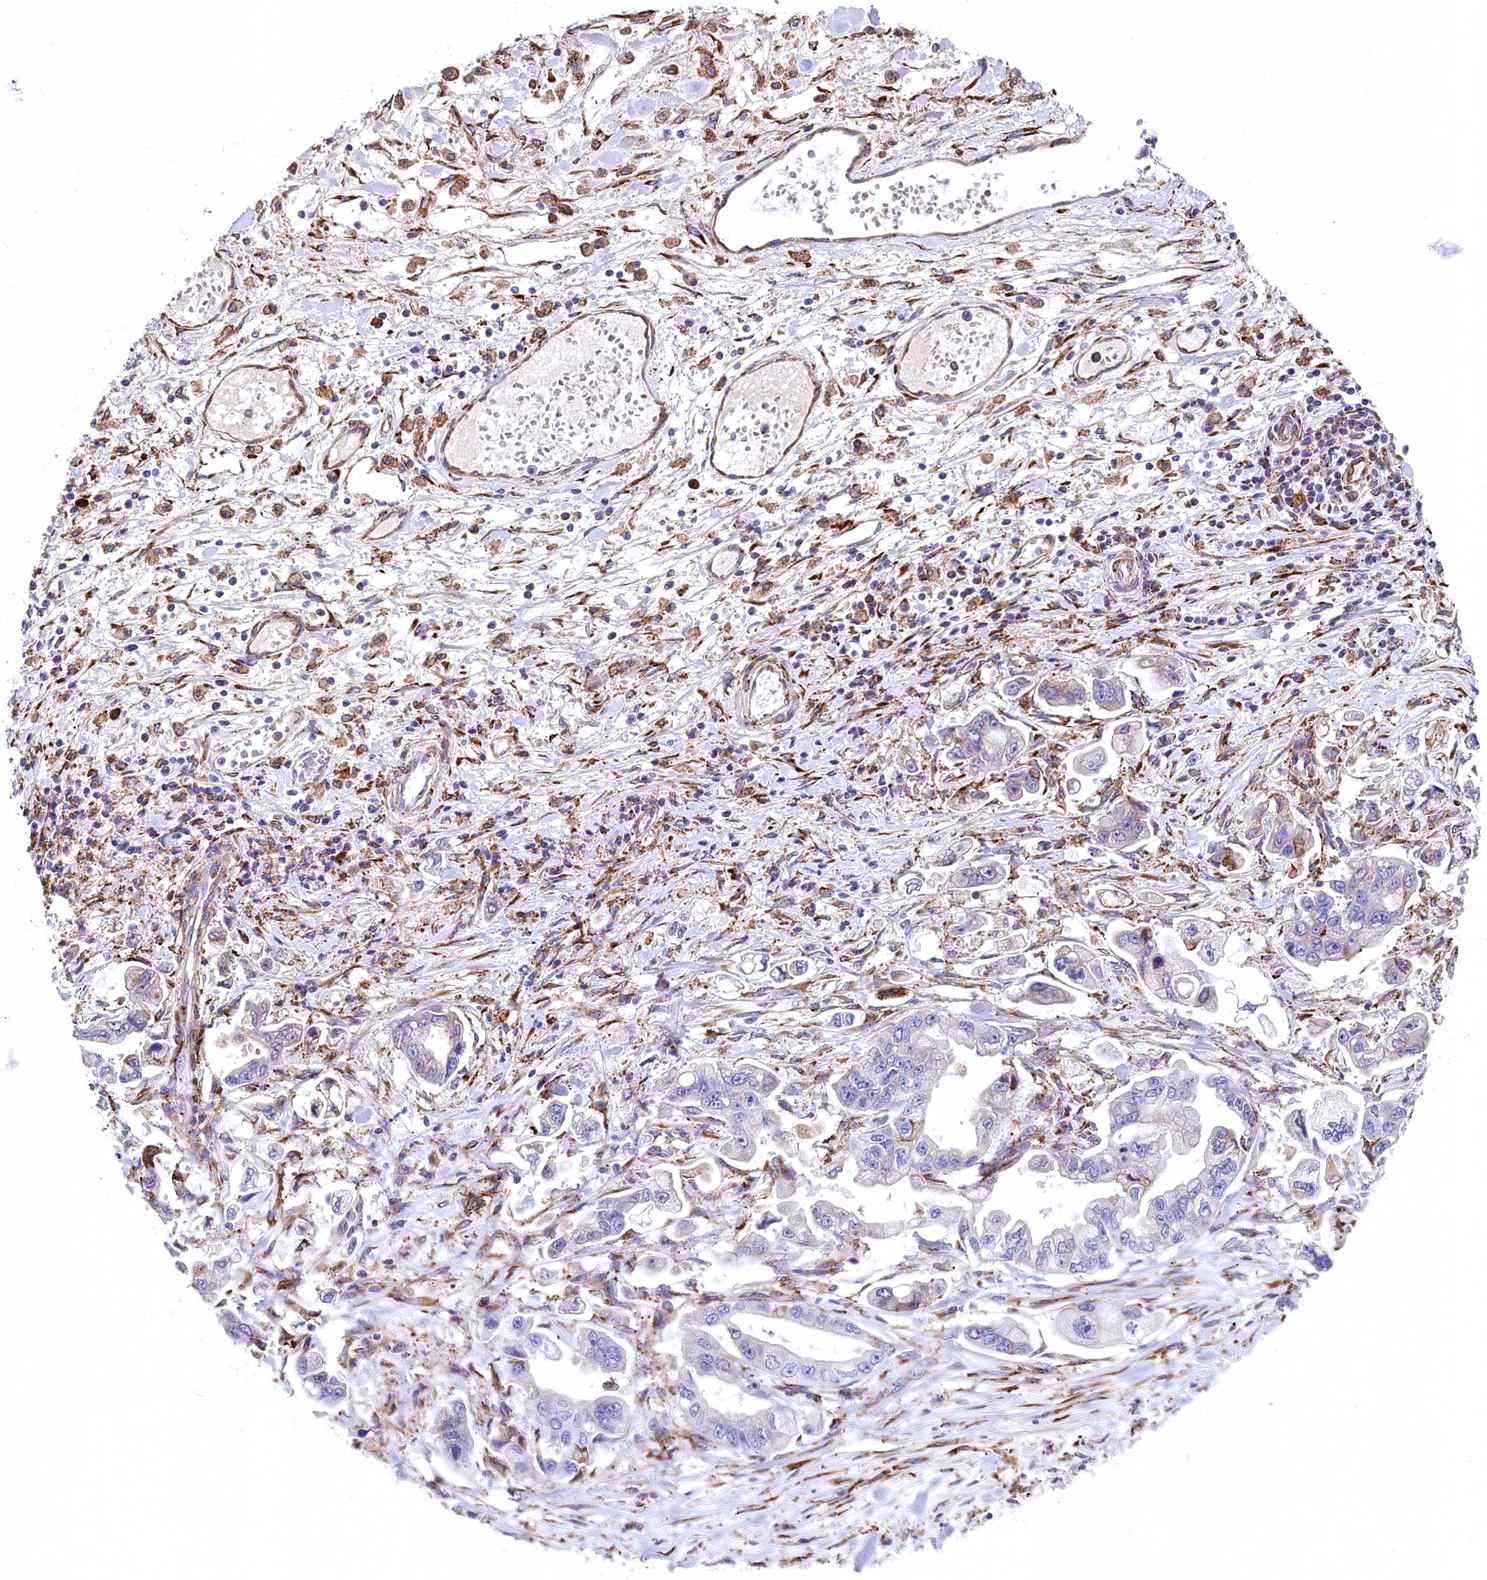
{"staining": {"intensity": "negative", "quantity": "none", "location": "none"}, "tissue": "stomach cancer", "cell_type": "Tumor cells", "image_type": "cancer", "snomed": [{"axis": "morphology", "description": "Adenocarcinoma, NOS"}, {"axis": "topography", "description": "Stomach"}], "caption": "The histopathology image exhibits no staining of tumor cells in adenocarcinoma (stomach).", "gene": "CMTR2", "patient": {"sex": "male", "age": 62}}